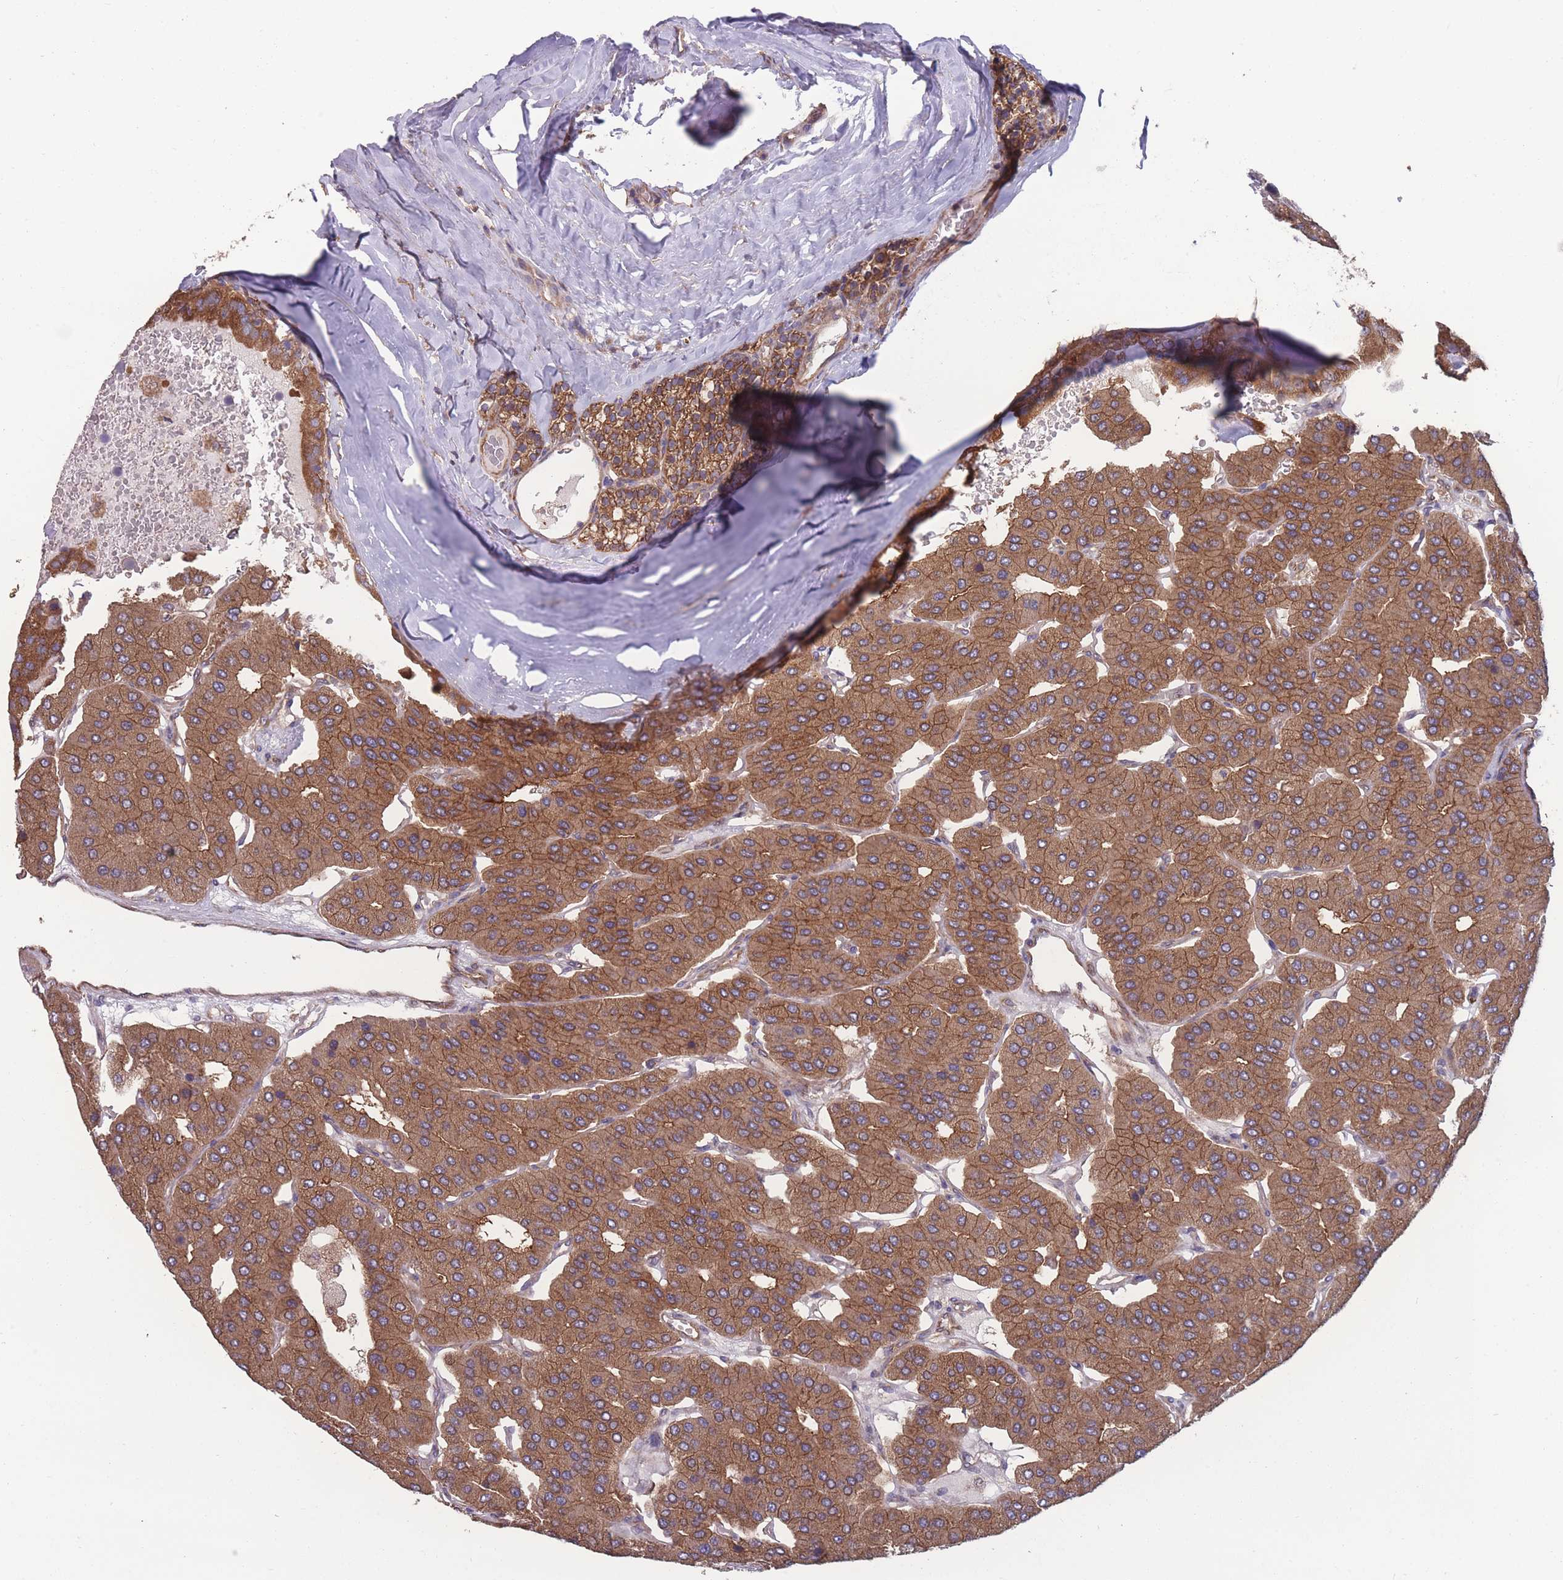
{"staining": {"intensity": "moderate", "quantity": ">75%", "location": "cytoplasmic/membranous"}, "tissue": "parathyroid gland", "cell_type": "Glandular cells", "image_type": "normal", "snomed": [{"axis": "morphology", "description": "Normal tissue, NOS"}, {"axis": "morphology", "description": "Adenoma, NOS"}, {"axis": "topography", "description": "Parathyroid gland"}], "caption": "Immunohistochemistry (IHC) of benign human parathyroid gland reveals medium levels of moderate cytoplasmic/membranous positivity in approximately >75% of glandular cells.", "gene": "ZPR1", "patient": {"sex": "female", "age": 86}}